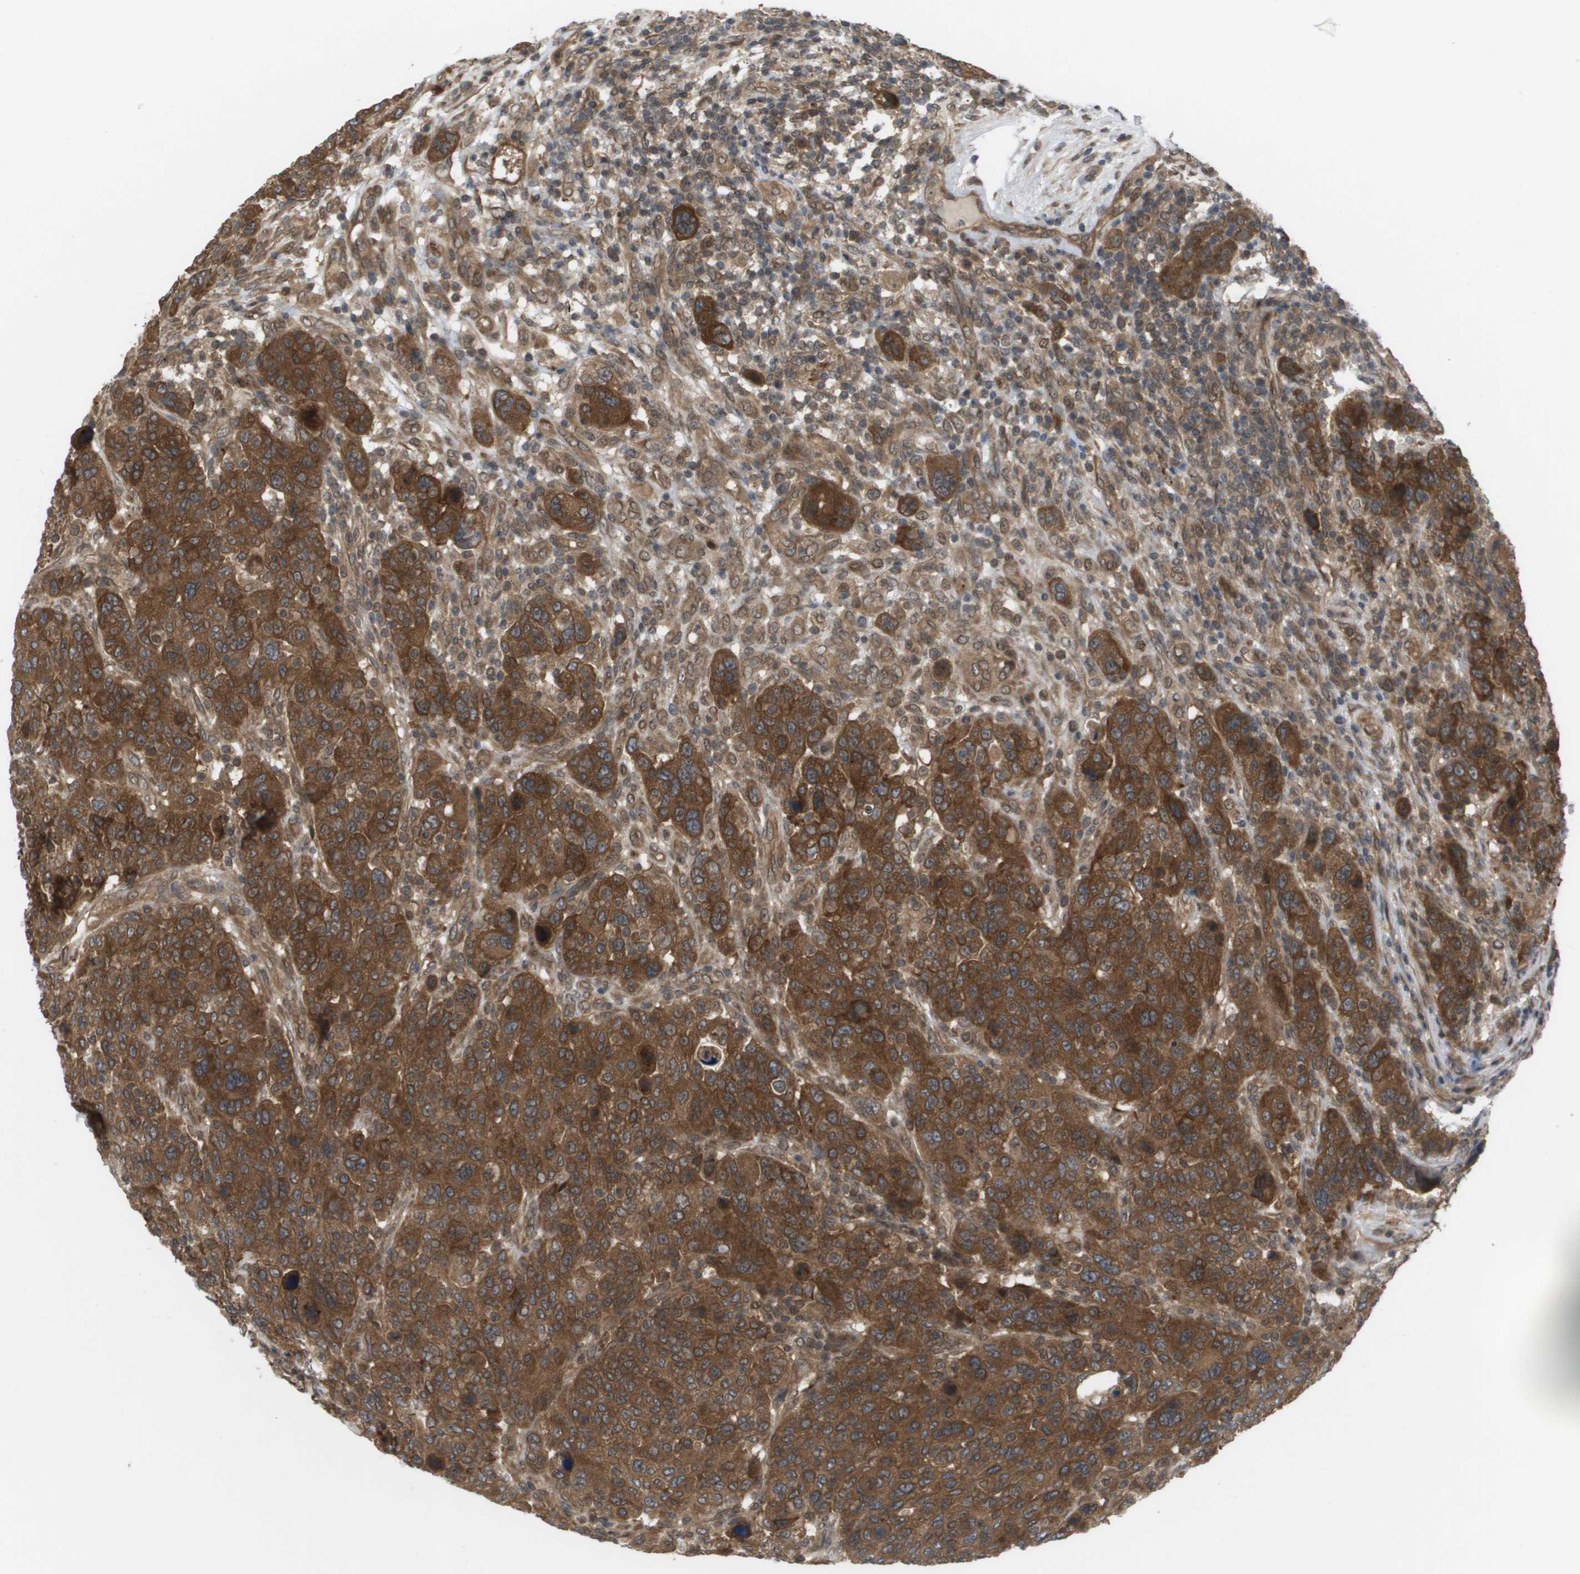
{"staining": {"intensity": "strong", "quantity": ">75%", "location": "cytoplasmic/membranous"}, "tissue": "breast cancer", "cell_type": "Tumor cells", "image_type": "cancer", "snomed": [{"axis": "morphology", "description": "Duct carcinoma"}, {"axis": "topography", "description": "Breast"}], "caption": "This is an image of immunohistochemistry staining of intraductal carcinoma (breast), which shows strong staining in the cytoplasmic/membranous of tumor cells.", "gene": "CTPS2", "patient": {"sex": "female", "age": 37}}